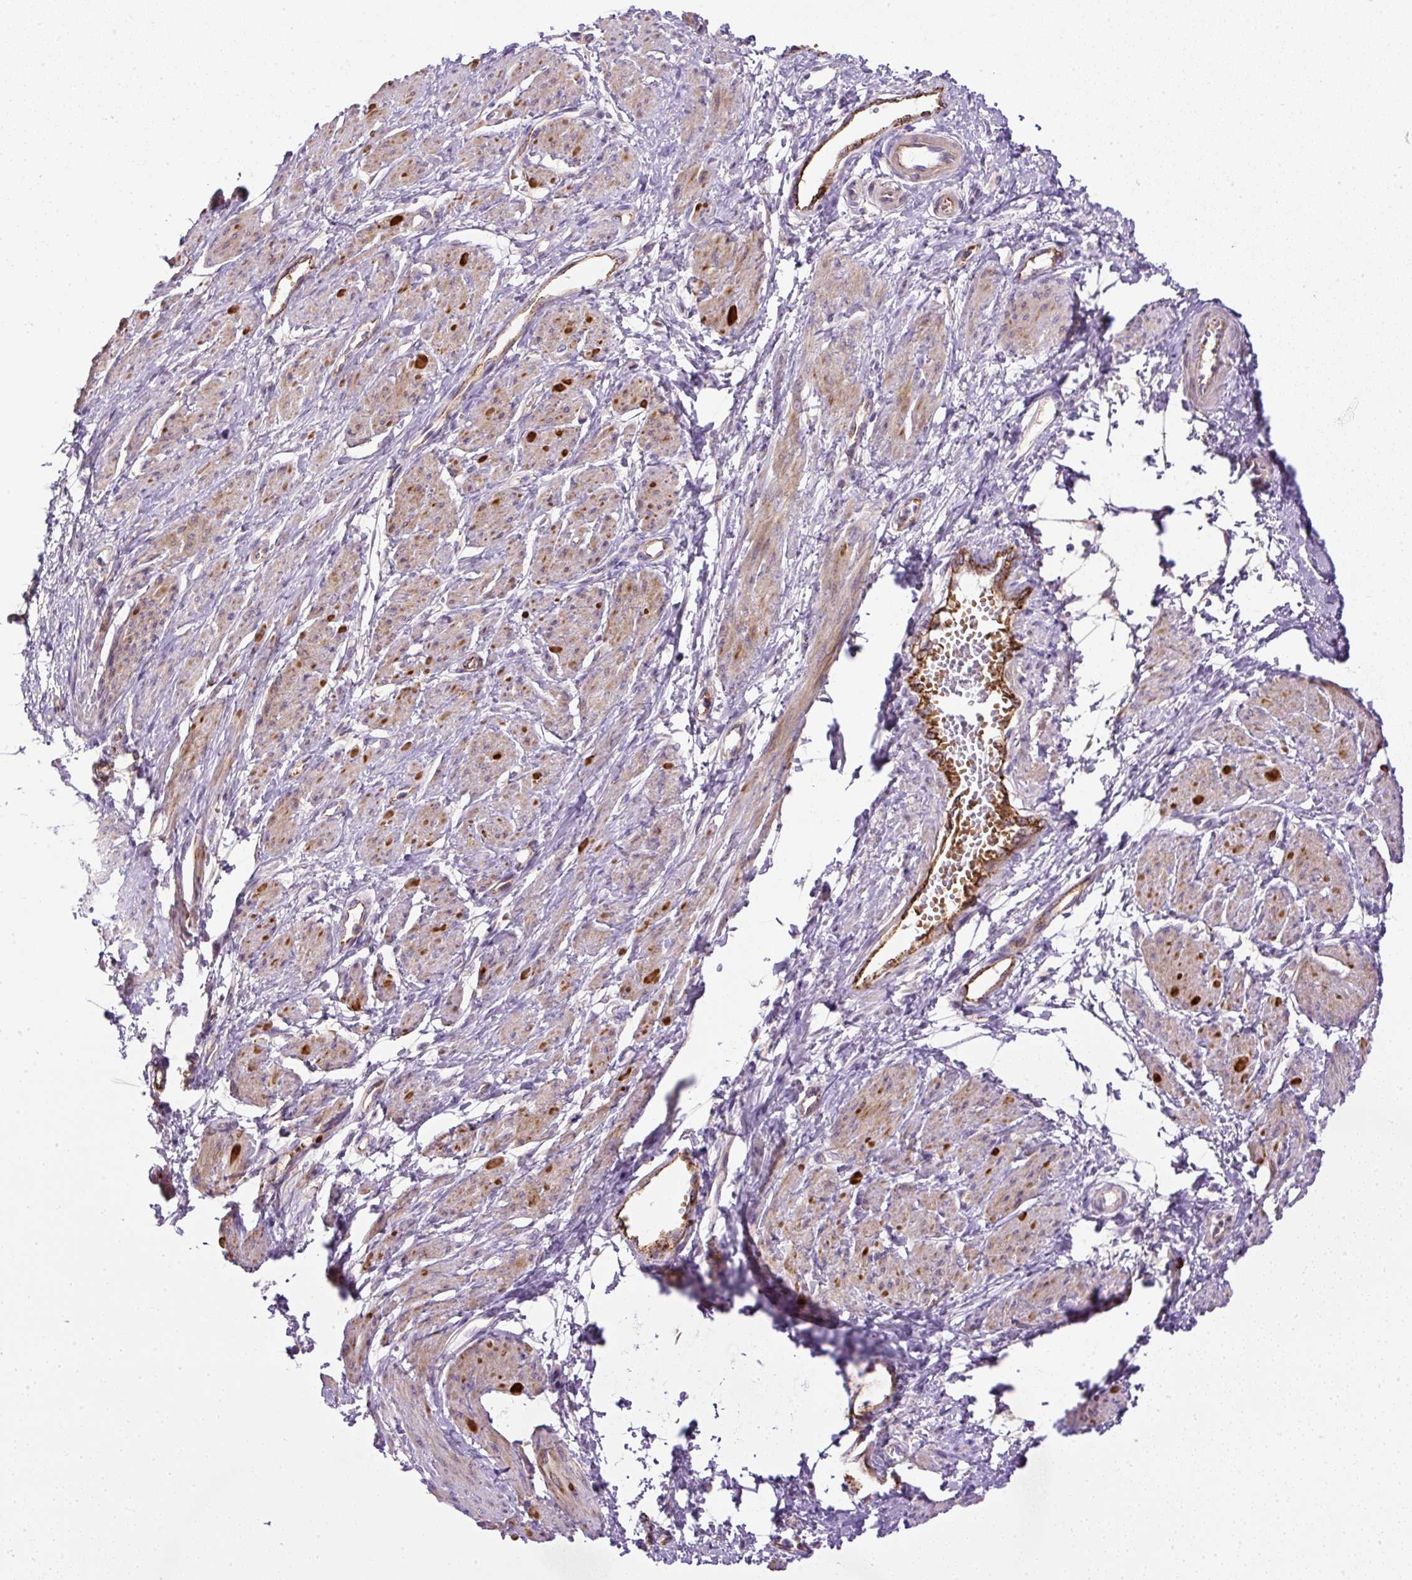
{"staining": {"intensity": "moderate", "quantity": "<25%", "location": "cytoplasmic/membranous"}, "tissue": "smooth muscle", "cell_type": "Smooth muscle cells", "image_type": "normal", "snomed": [{"axis": "morphology", "description": "Normal tissue, NOS"}, {"axis": "topography", "description": "Smooth muscle"}, {"axis": "topography", "description": "Uterus"}], "caption": "Smooth muscle stained for a protein displays moderate cytoplasmic/membranous positivity in smooth muscle cells. (brown staining indicates protein expression, while blue staining denotes nuclei).", "gene": "LEFTY1", "patient": {"sex": "female", "age": 39}}